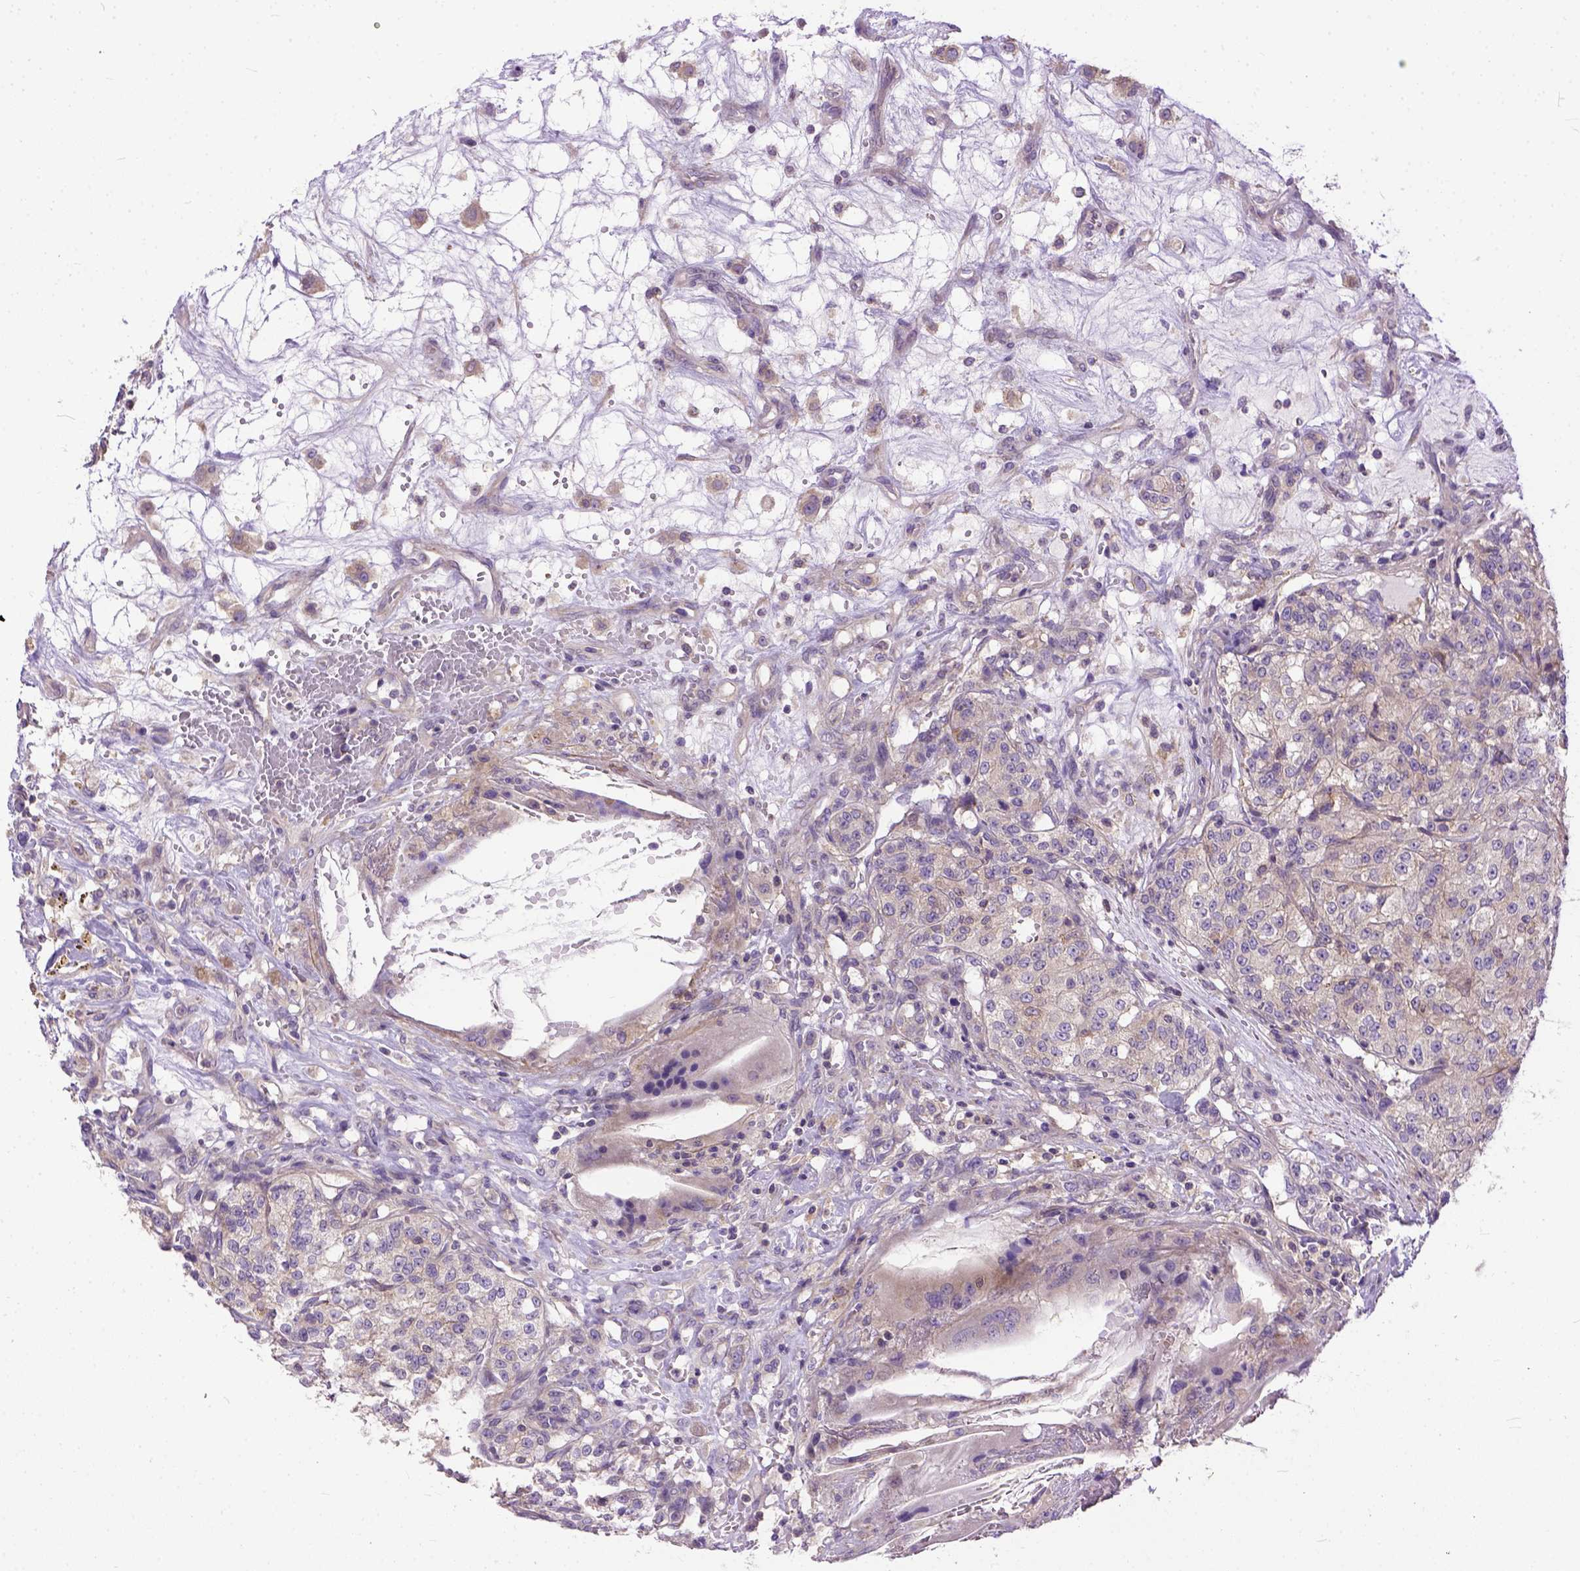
{"staining": {"intensity": "weak", "quantity": "<25%", "location": "cytoplasmic/membranous"}, "tissue": "renal cancer", "cell_type": "Tumor cells", "image_type": "cancer", "snomed": [{"axis": "morphology", "description": "Adenocarcinoma, NOS"}, {"axis": "topography", "description": "Kidney"}], "caption": "Tumor cells show no significant expression in renal cancer (adenocarcinoma).", "gene": "BANF2", "patient": {"sex": "female", "age": 63}}